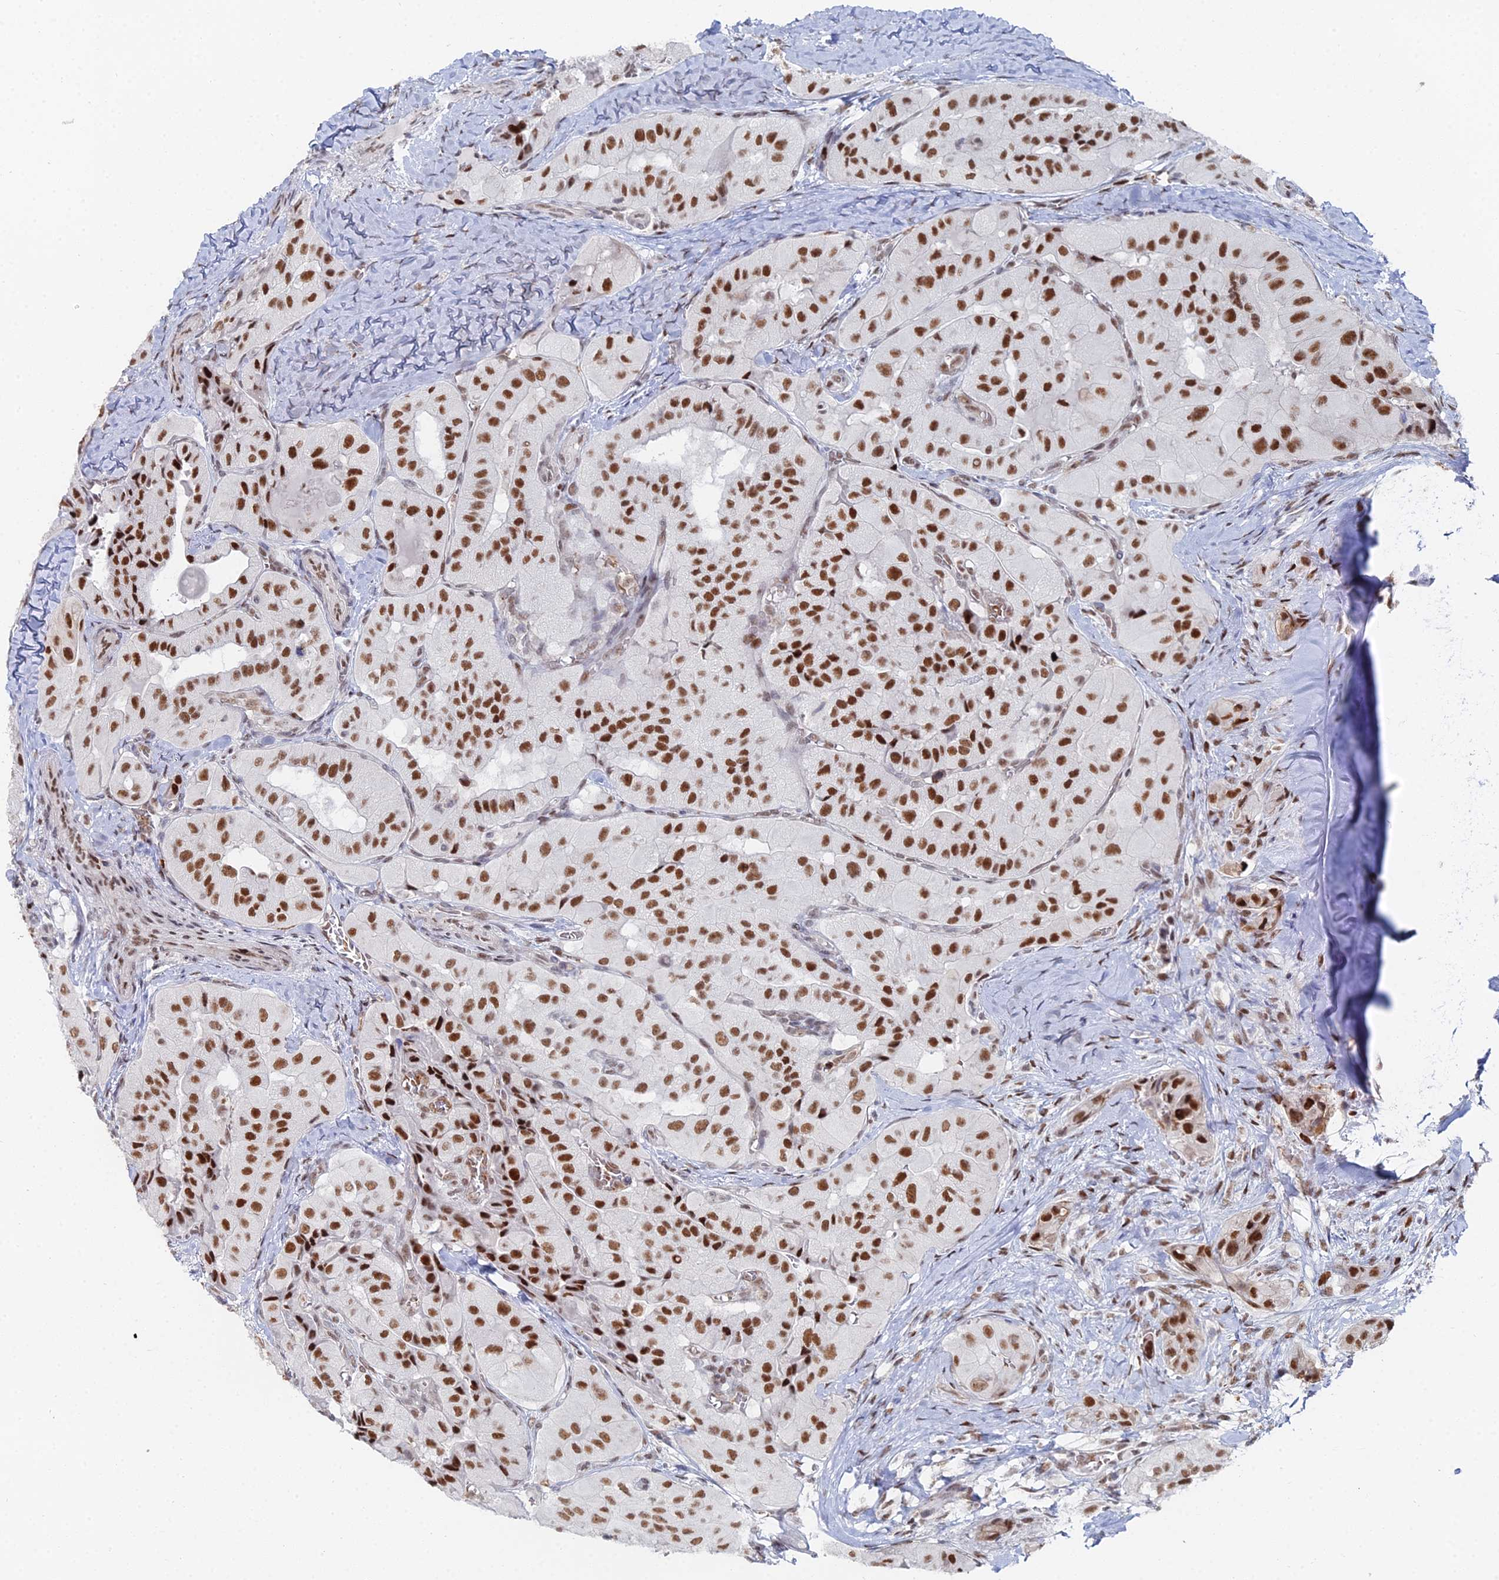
{"staining": {"intensity": "strong", "quantity": ">75%", "location": "nuclear"}, "tissue": "thyroid cancer", "cell_type": "Tumor cells", "image_type": "cancer", "snomed": [{"axis": "morphology", "description": "Normal tissue, NOS"}, {"axis": "morphology", "description": "Papillary adenocarcinoma, NOS"}, {"axis": "topography", "description": "Thyroid gland"}], "caption": "A brown stain labels strong nuclear expression of a protein in thyroid cancer (papillary adenocarcinoma) tumor cells. (brown staining indicates protein expression, while blue staining denotes nuclei).", "gene": "GSC2", "patient": {"sex": "female", "age": 59}}